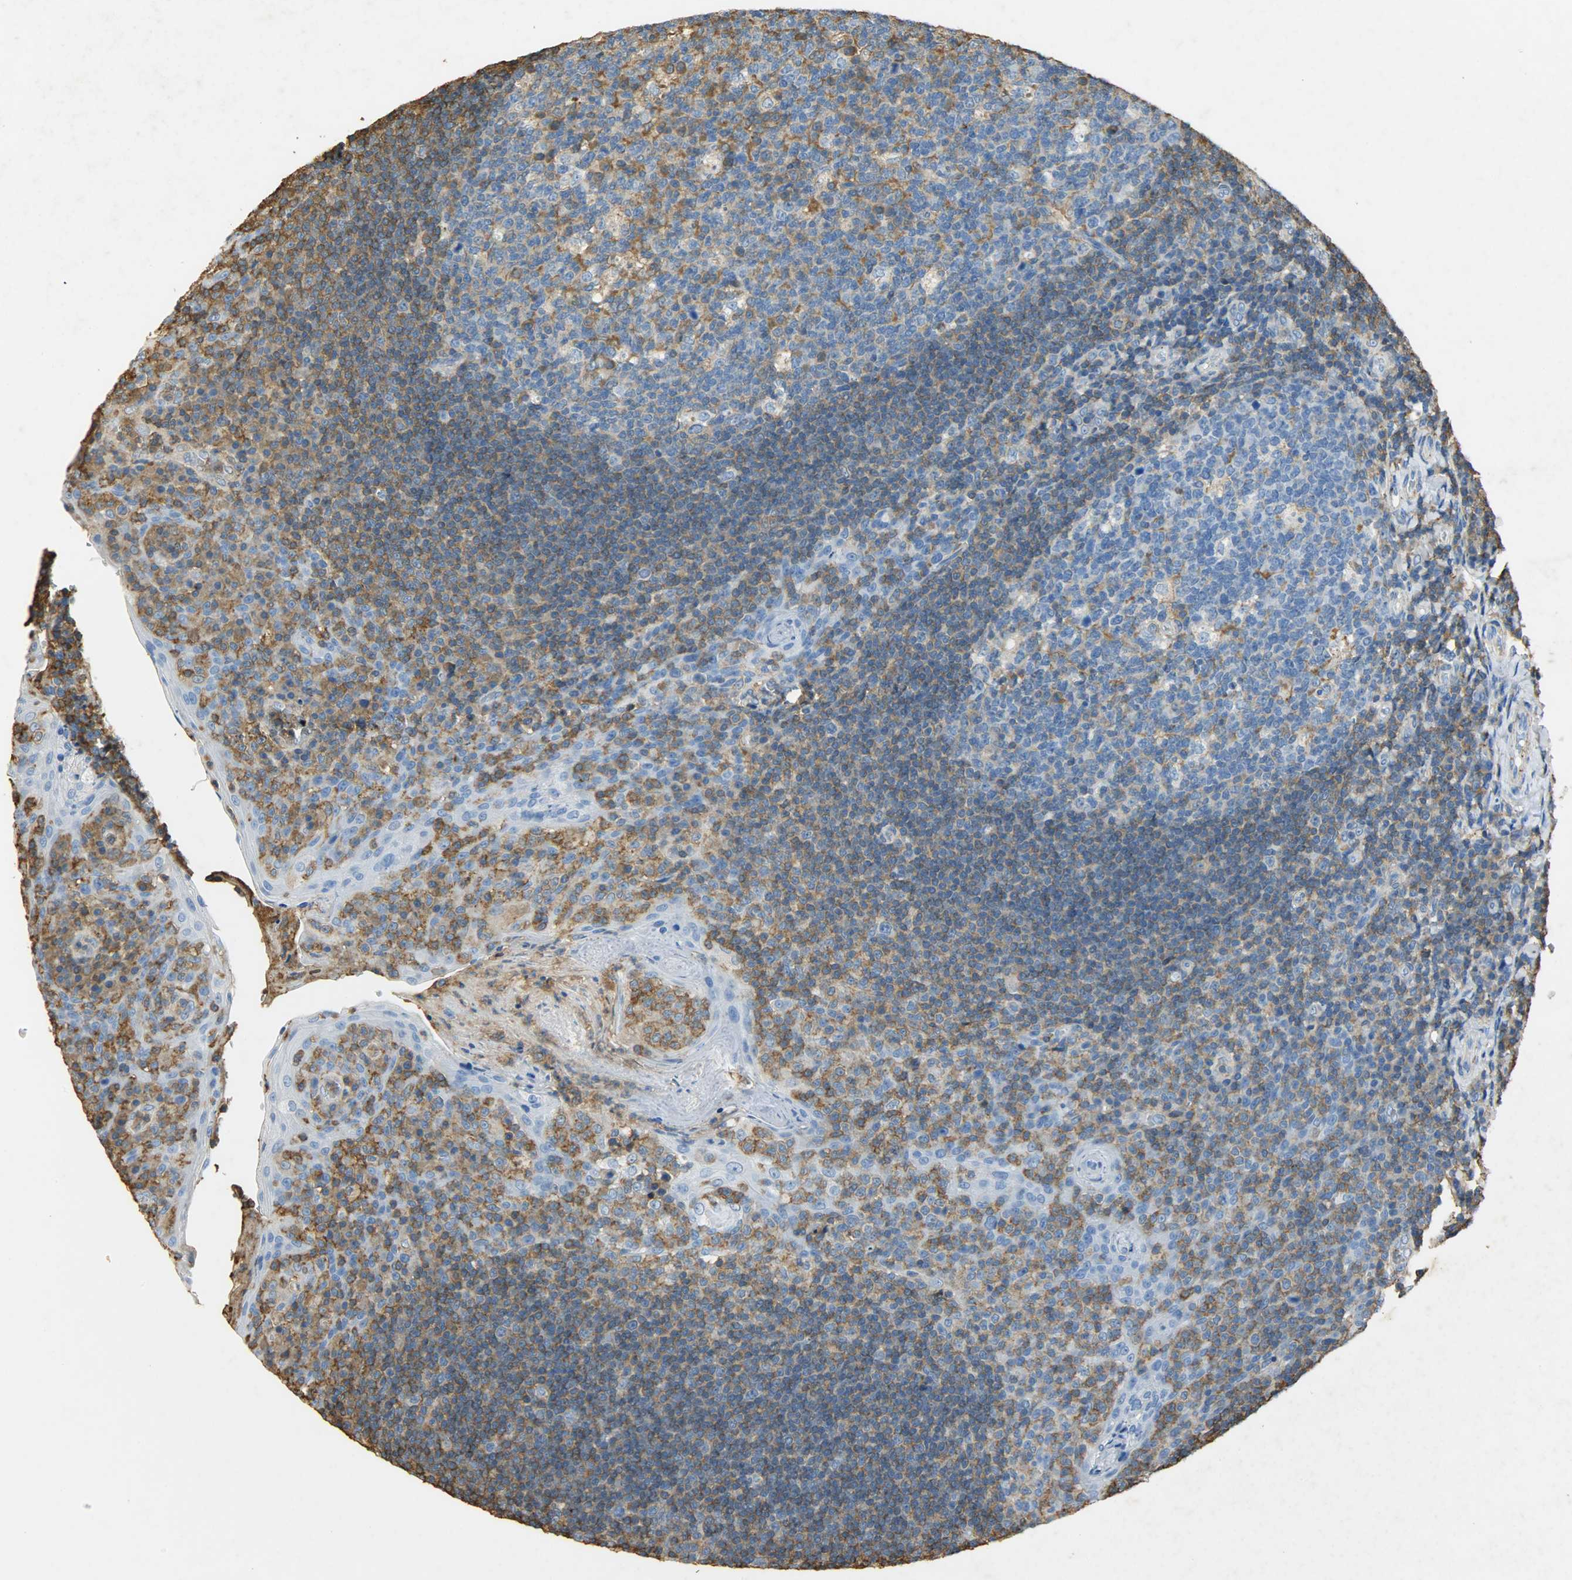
{"staining": {"intensity": "moderate", "quantity": "<25%", "location": "cytoplasmic/membranous"}, "tissue": "tonsil", "cell_type": "Germinal center cells", "image_type": "normal", "snomed": [{"axis": "morphology", "description": "Normal tissue, NOS"}, {"axis": "topography", "description": "Tonsil"}], "caption": "Immunohistochemistry image of normal tonsil: tonsil stained using IHC demonstrates low levels of moderate protein expression localized specifically in the cytoplasmic/membranous of germinal center cells, appearing as a cytoplasmic/membranous brown color.", "gene": "ANXA6", "patient": {"sex": "male", "age": 17}}